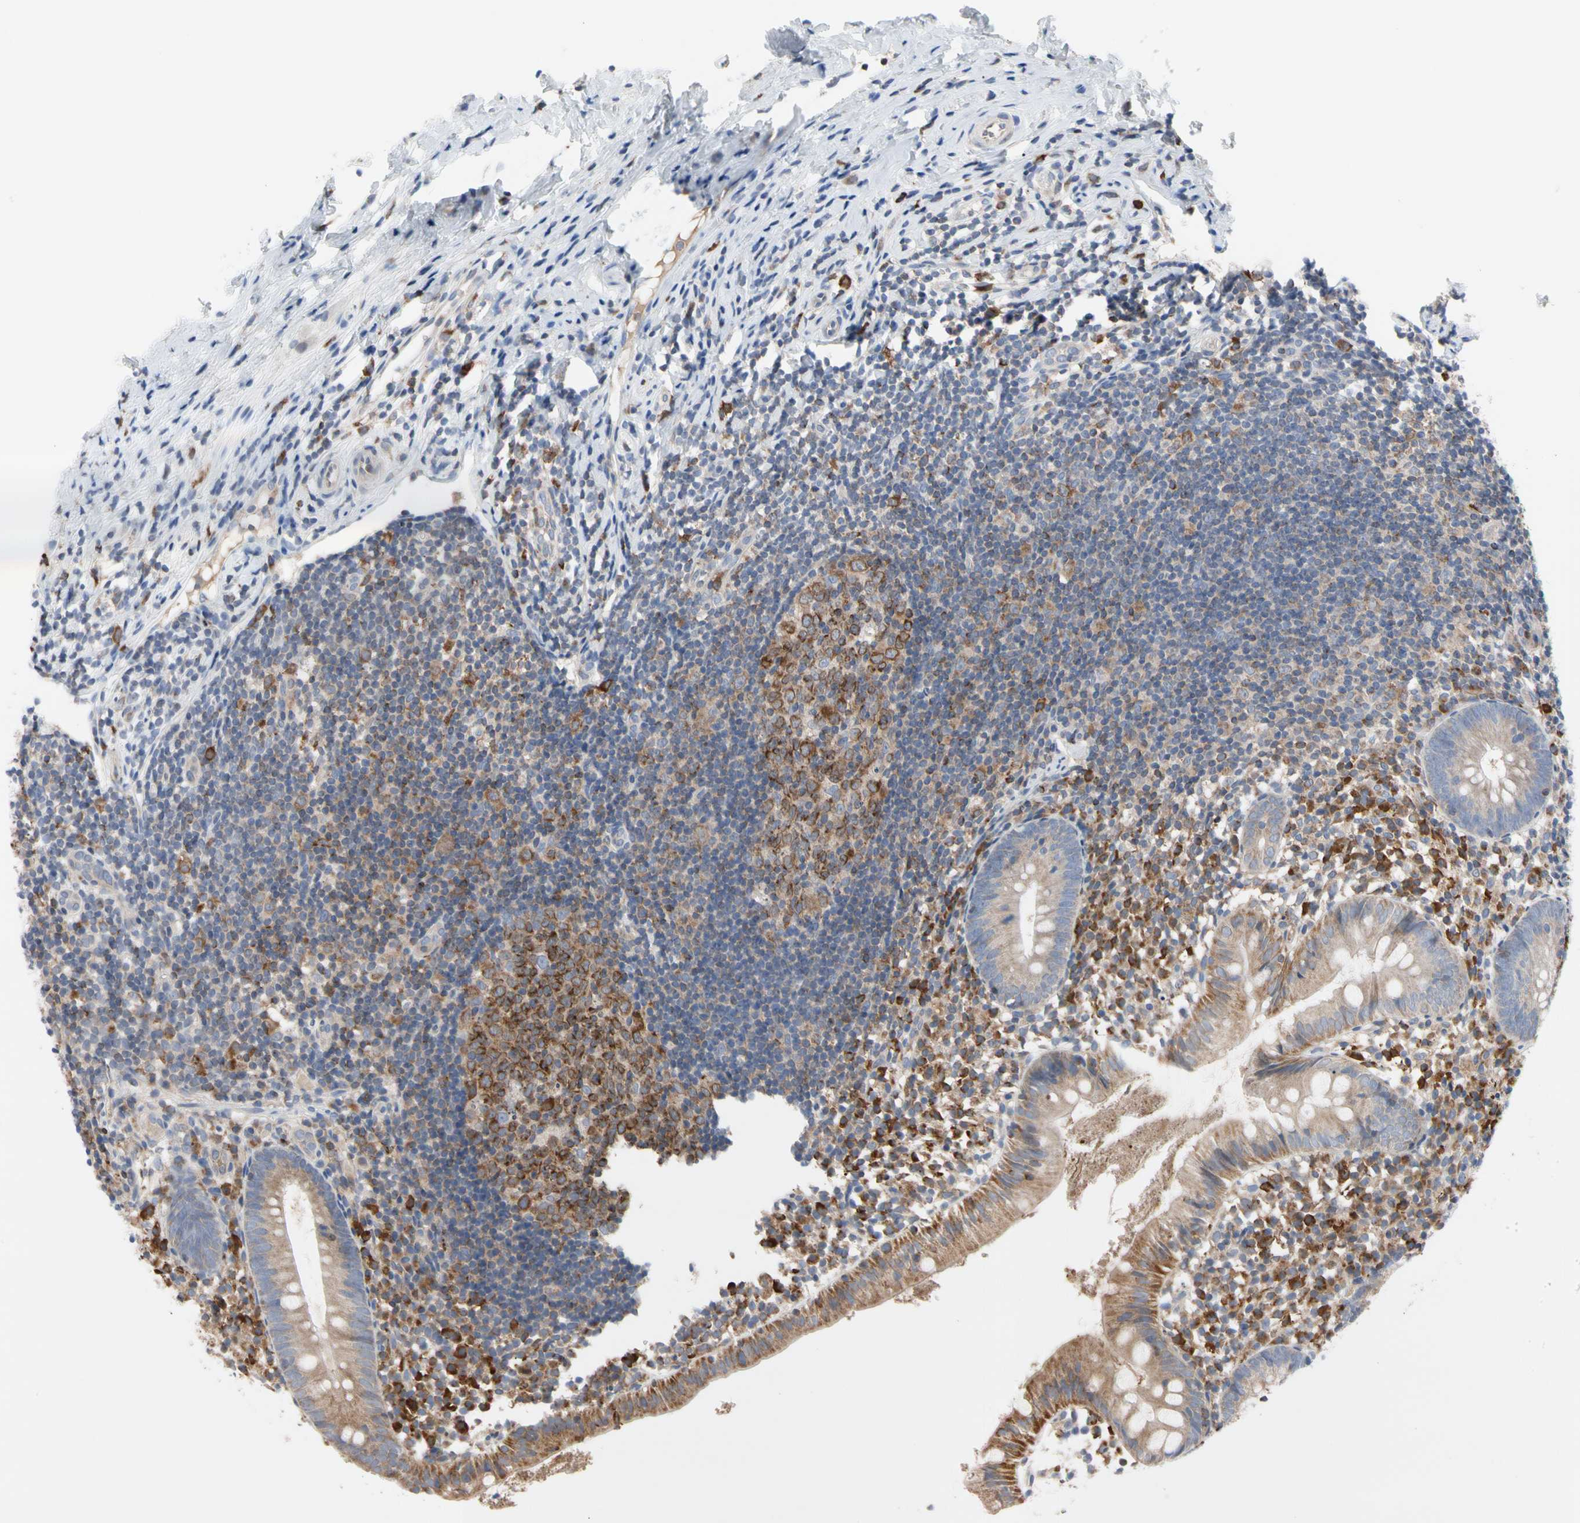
{"staining": {"intensity": "moderate", "quantity": ">75%", "location": "cytoplasmic/membranous"}, "tissue": "appendix", "cell_type": "Glandular cells", "image_type": "normal", "snomed": [{"axis": "morphology", "description": "Normal tissue, NOS"}, {"axis": "topography", "description": "Appendix"}], "caption": "Approximately >75% of glandular cells in benign appendix exhibit moderate cytoplasmic/membranous protein staining as visualized by brown immunohistochemical staining.", "gene": "MCL1", "patient": {"sex": "female", "age": 20}}